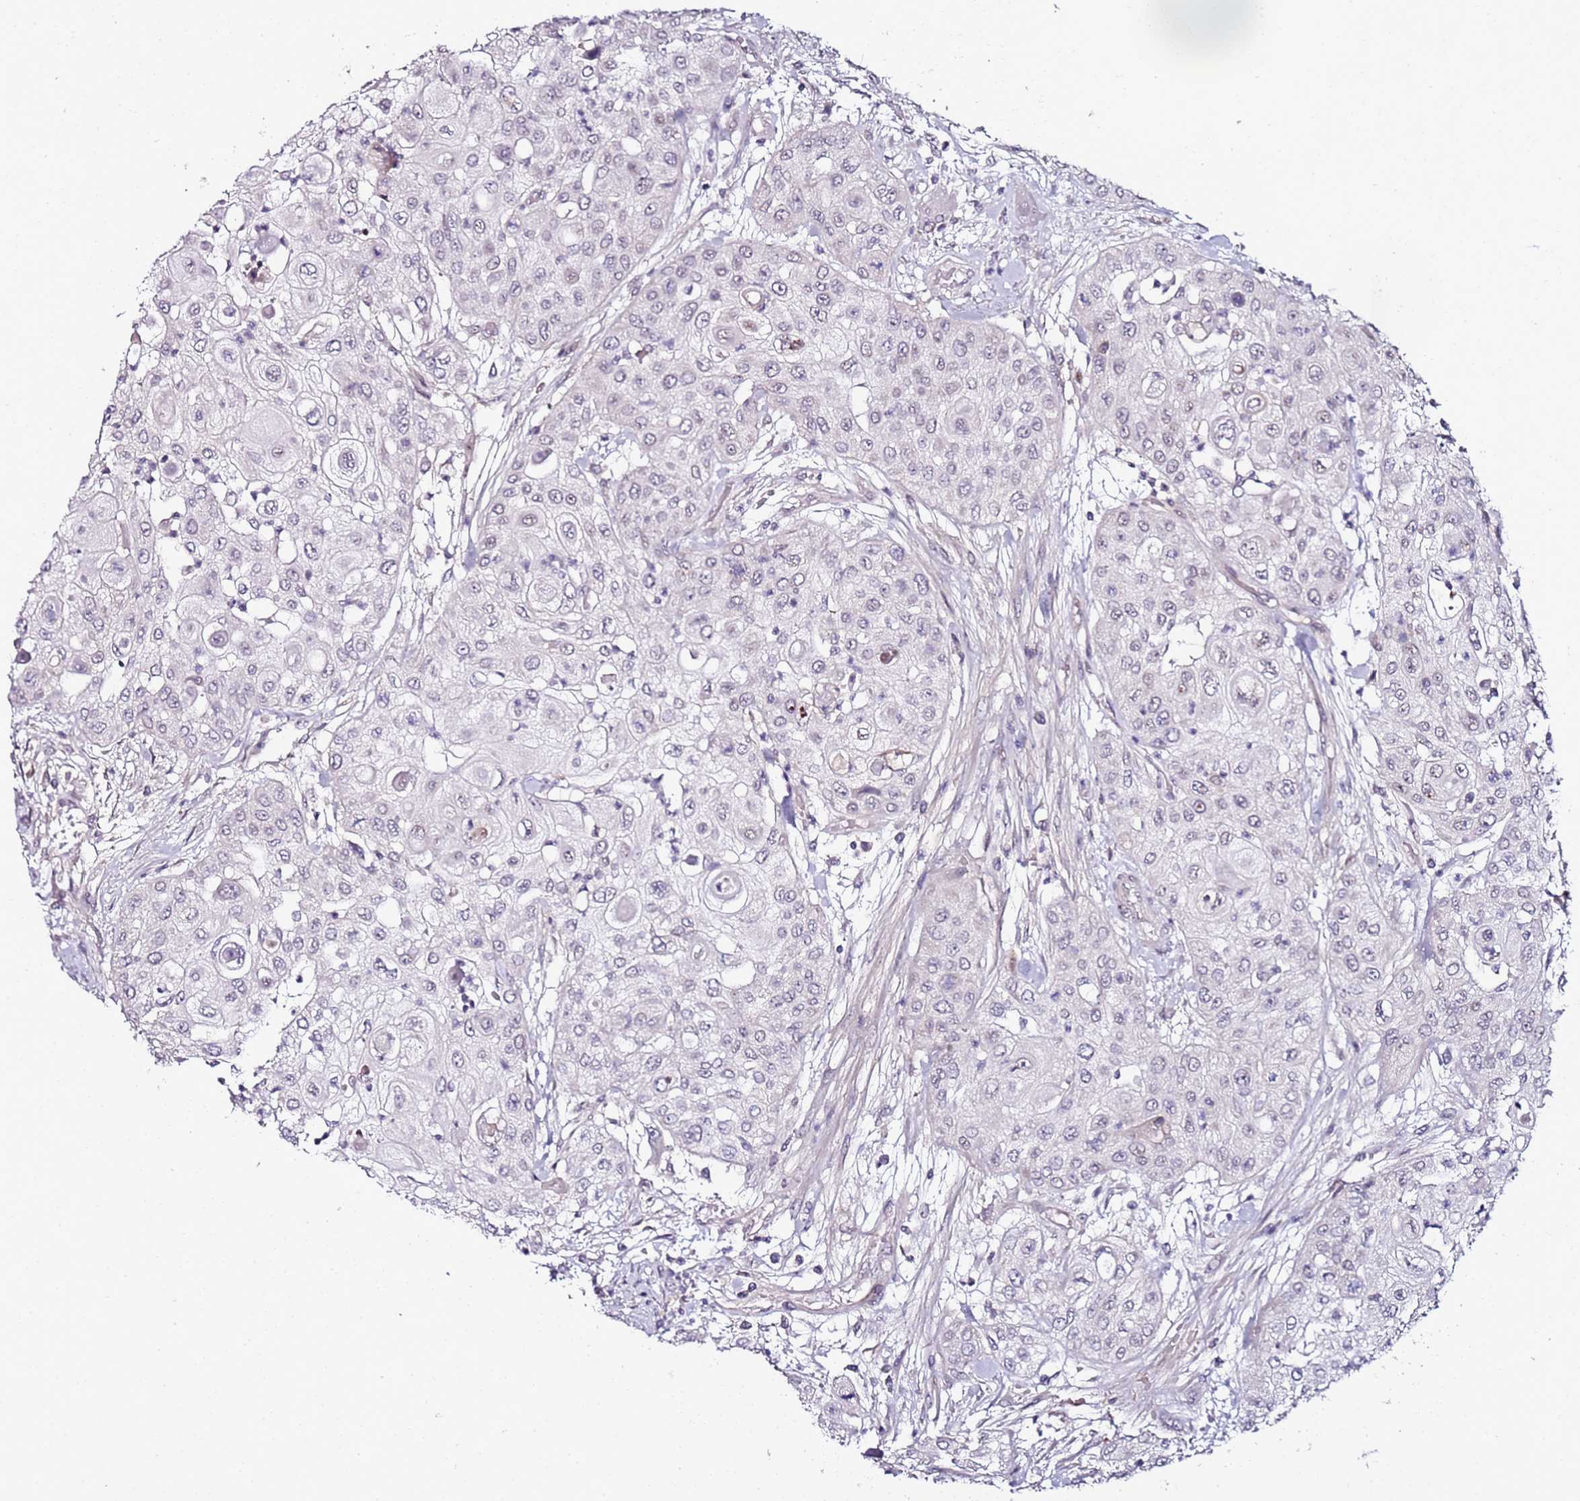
{"staining": {"intensity": "negative", "quantity": "none", "location": "none"}, "tissue": "urothelial cancer", "cell_type": "Tumor cells", "image_type": "cancer", "snomed": [{"axis": "morphology", "description": "Urothelial carcinoma, High grade"}, {"axis": "topography", "description": "Urinary bladder"}], "caption": "The IHC micrograph has no significant staining in tumor cells of urothelial cancer tissue. (DAB immunohistochemistry, high magnification).", "gene": "DUSP28", "patient": {"sex": "female", "age": 79}}